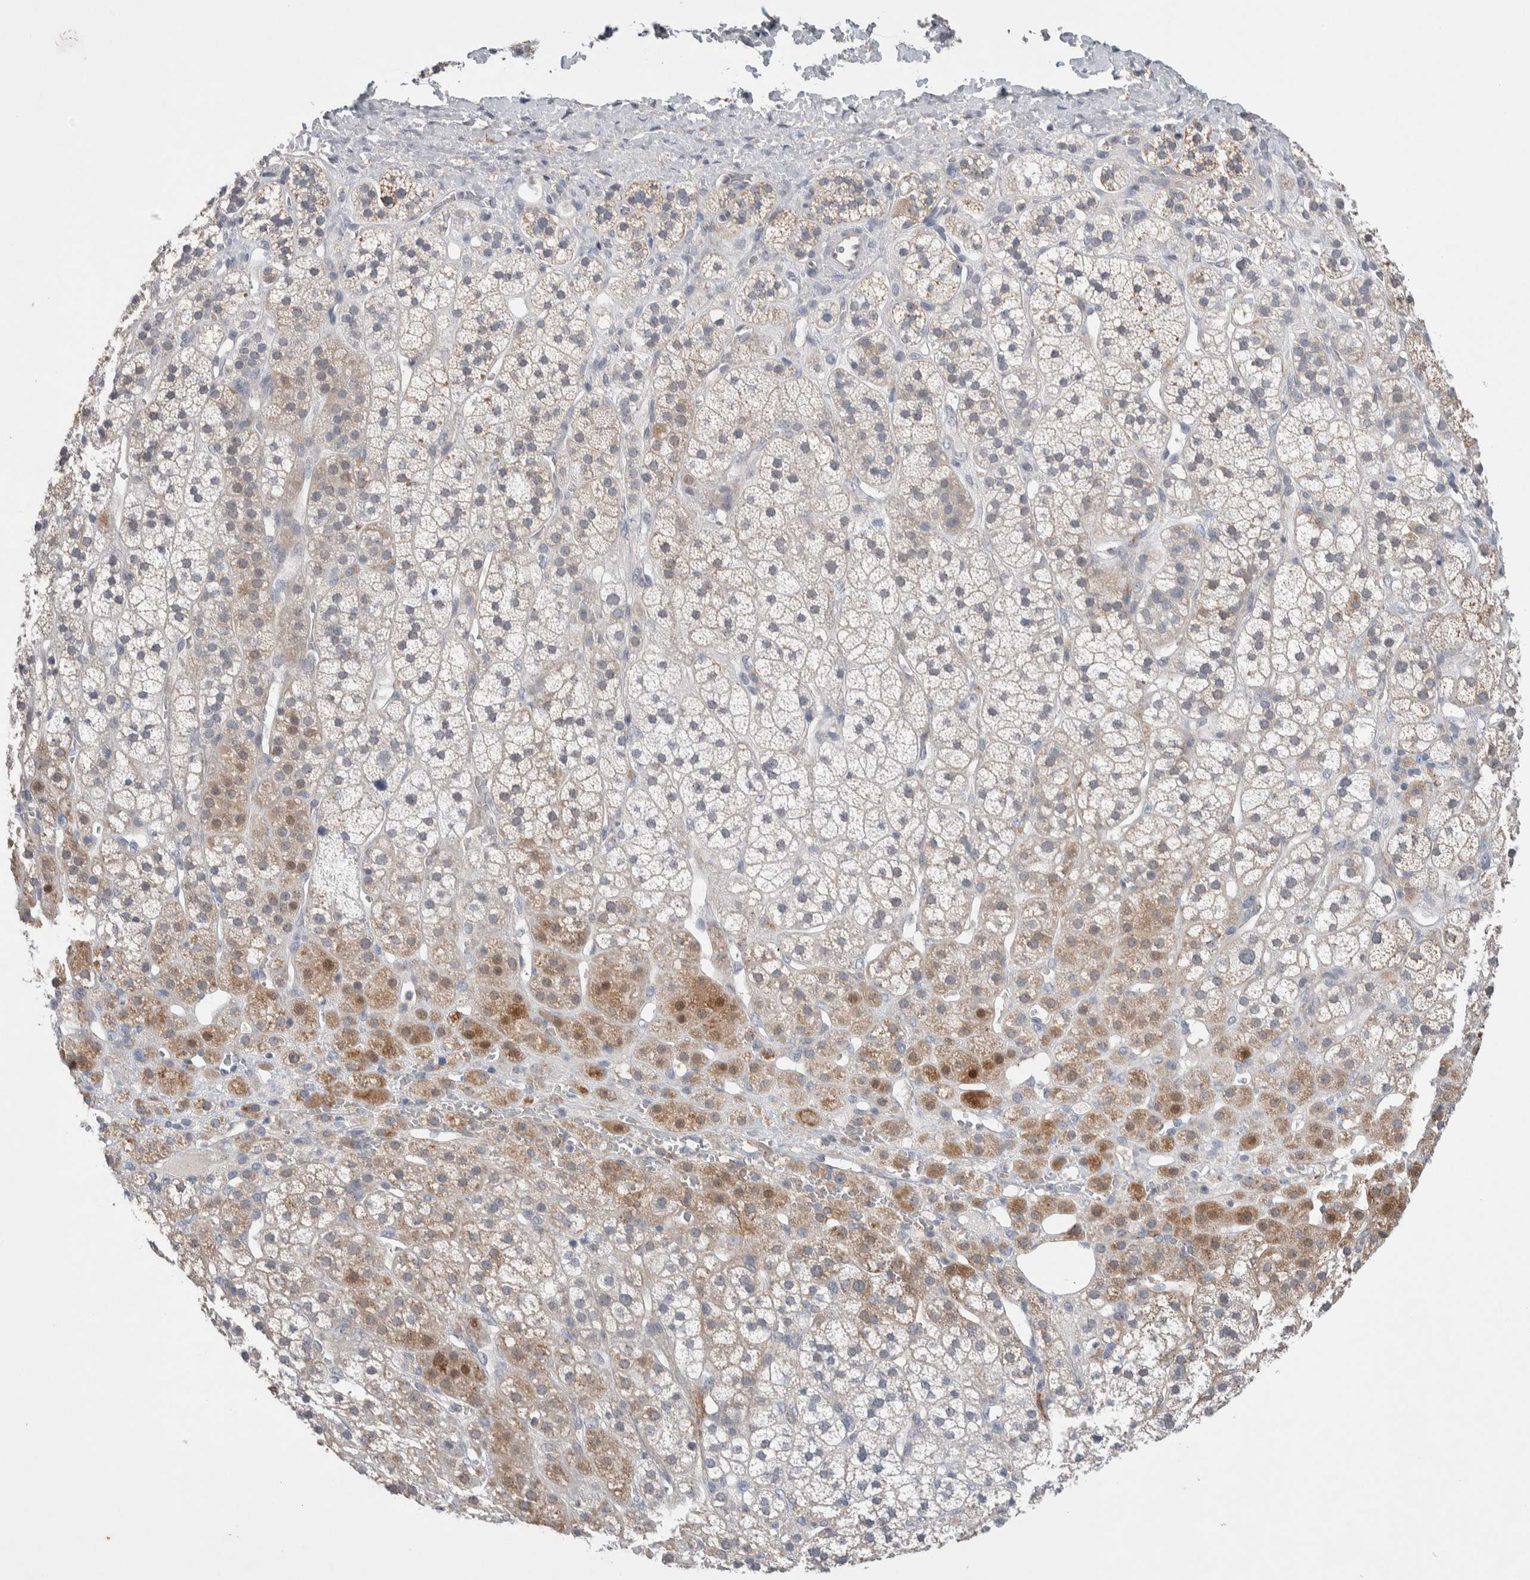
{"staining": {"intensity": "moderate", "quantity": "<25%", "location": "cytoplasmic/membranous"}, "tissue": "adrenal gland", "cell_type": "Glandular cells", "image_type": "normal", "snomed": [{"axis": "morphology", "description": "Normal tissue, NOS"}, {"axis": "topography", "description": "Adrenal gland"}], "caption": "An image of adrenal gland stained for a protein shows moderate cytoplasmic/membranous brown staining in glandular cells. Ihc stains the protein in brown and the nuclei are stained blue.", "gene": "CEP131", "patient": {"sex": "male", "age": 56}}